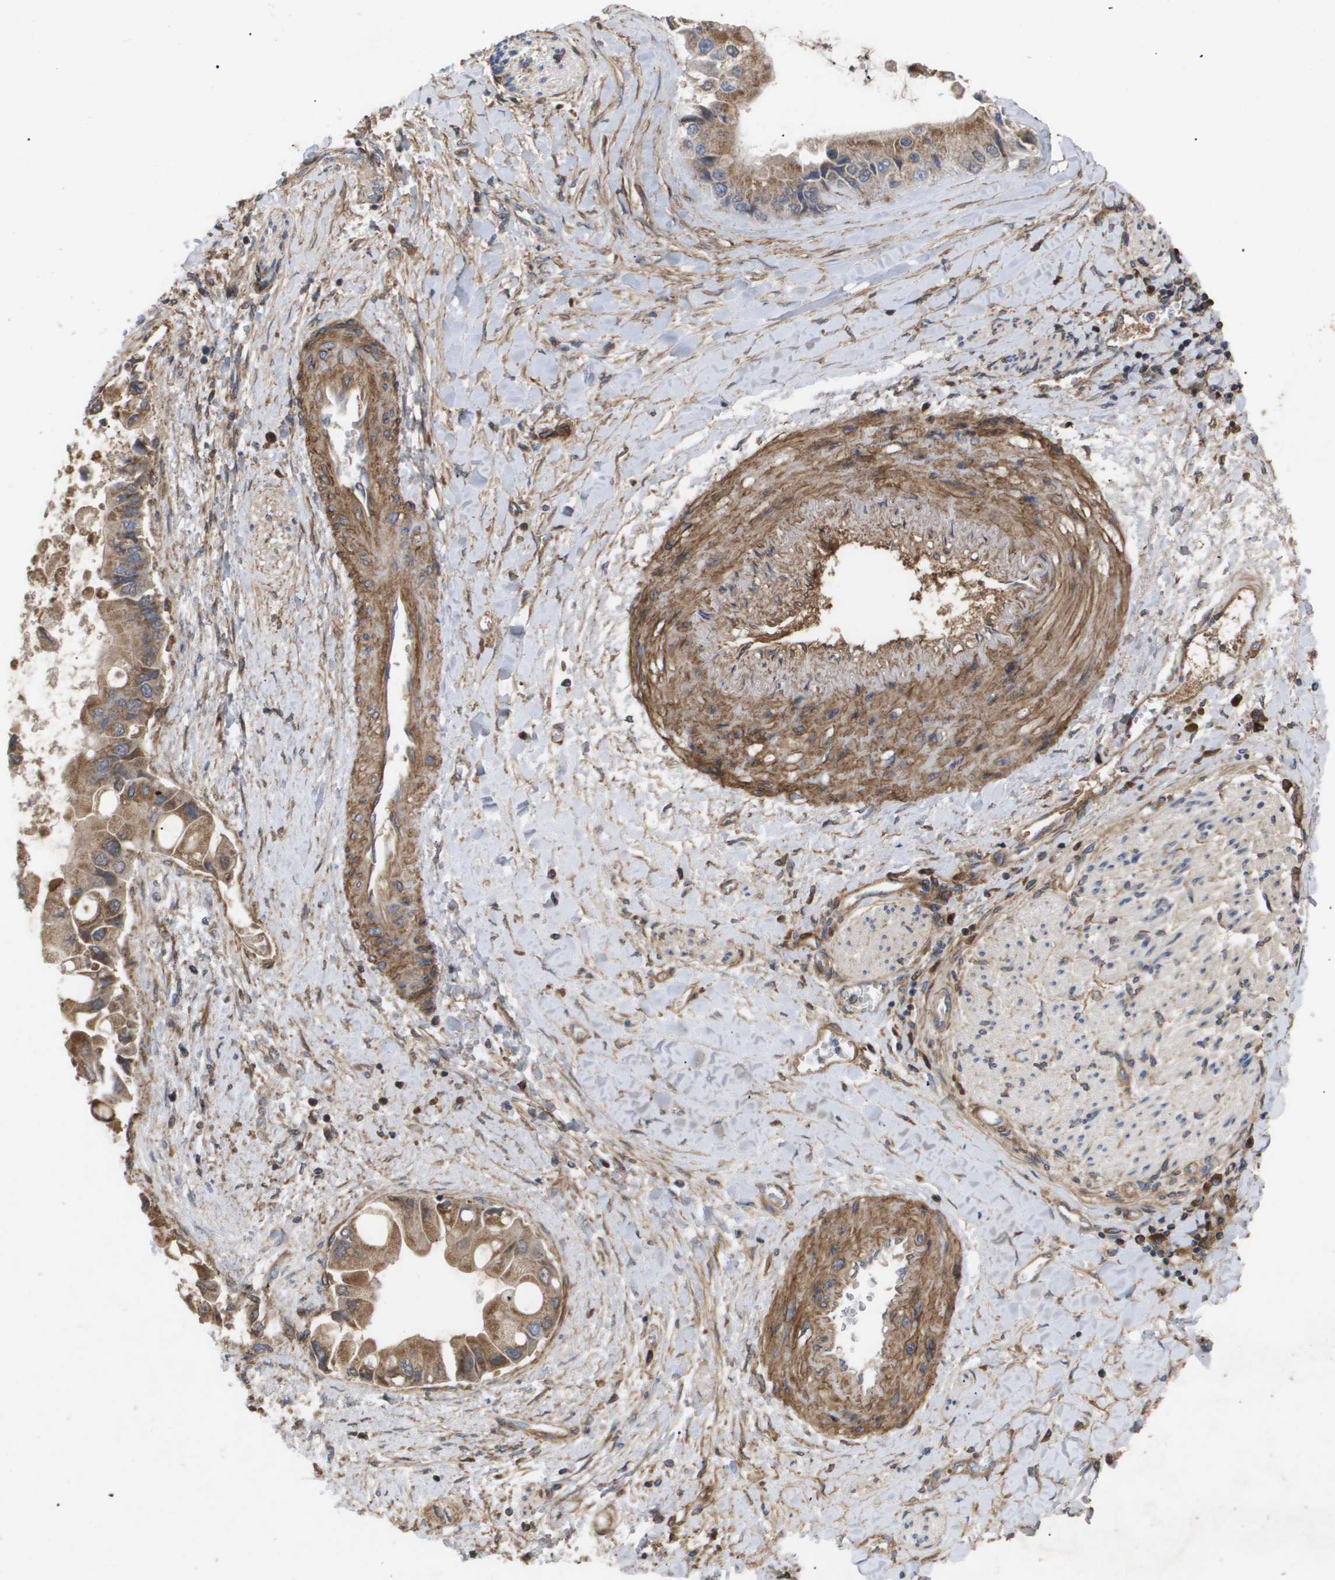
{"staining": {"intensity": "moderate", "quantity": ">75%", "location": "cytoplasmic/membranous"}, "tissue": "liver cancer", "cell_type": "Tumor cells", "image_type": "cancer", "snomed": [{"axis": "morphology", "description": "Cholangiocarcinoma"}, {"axis": "topography", "description": "Liver"}], "caption": "IHC of liver cancer displays medium levels of moderate cytoplasmic/membranous positivity in about >75% of tumor cells.", "gene": "TNS1", "patient": {"sex": "male", "age": 50}}